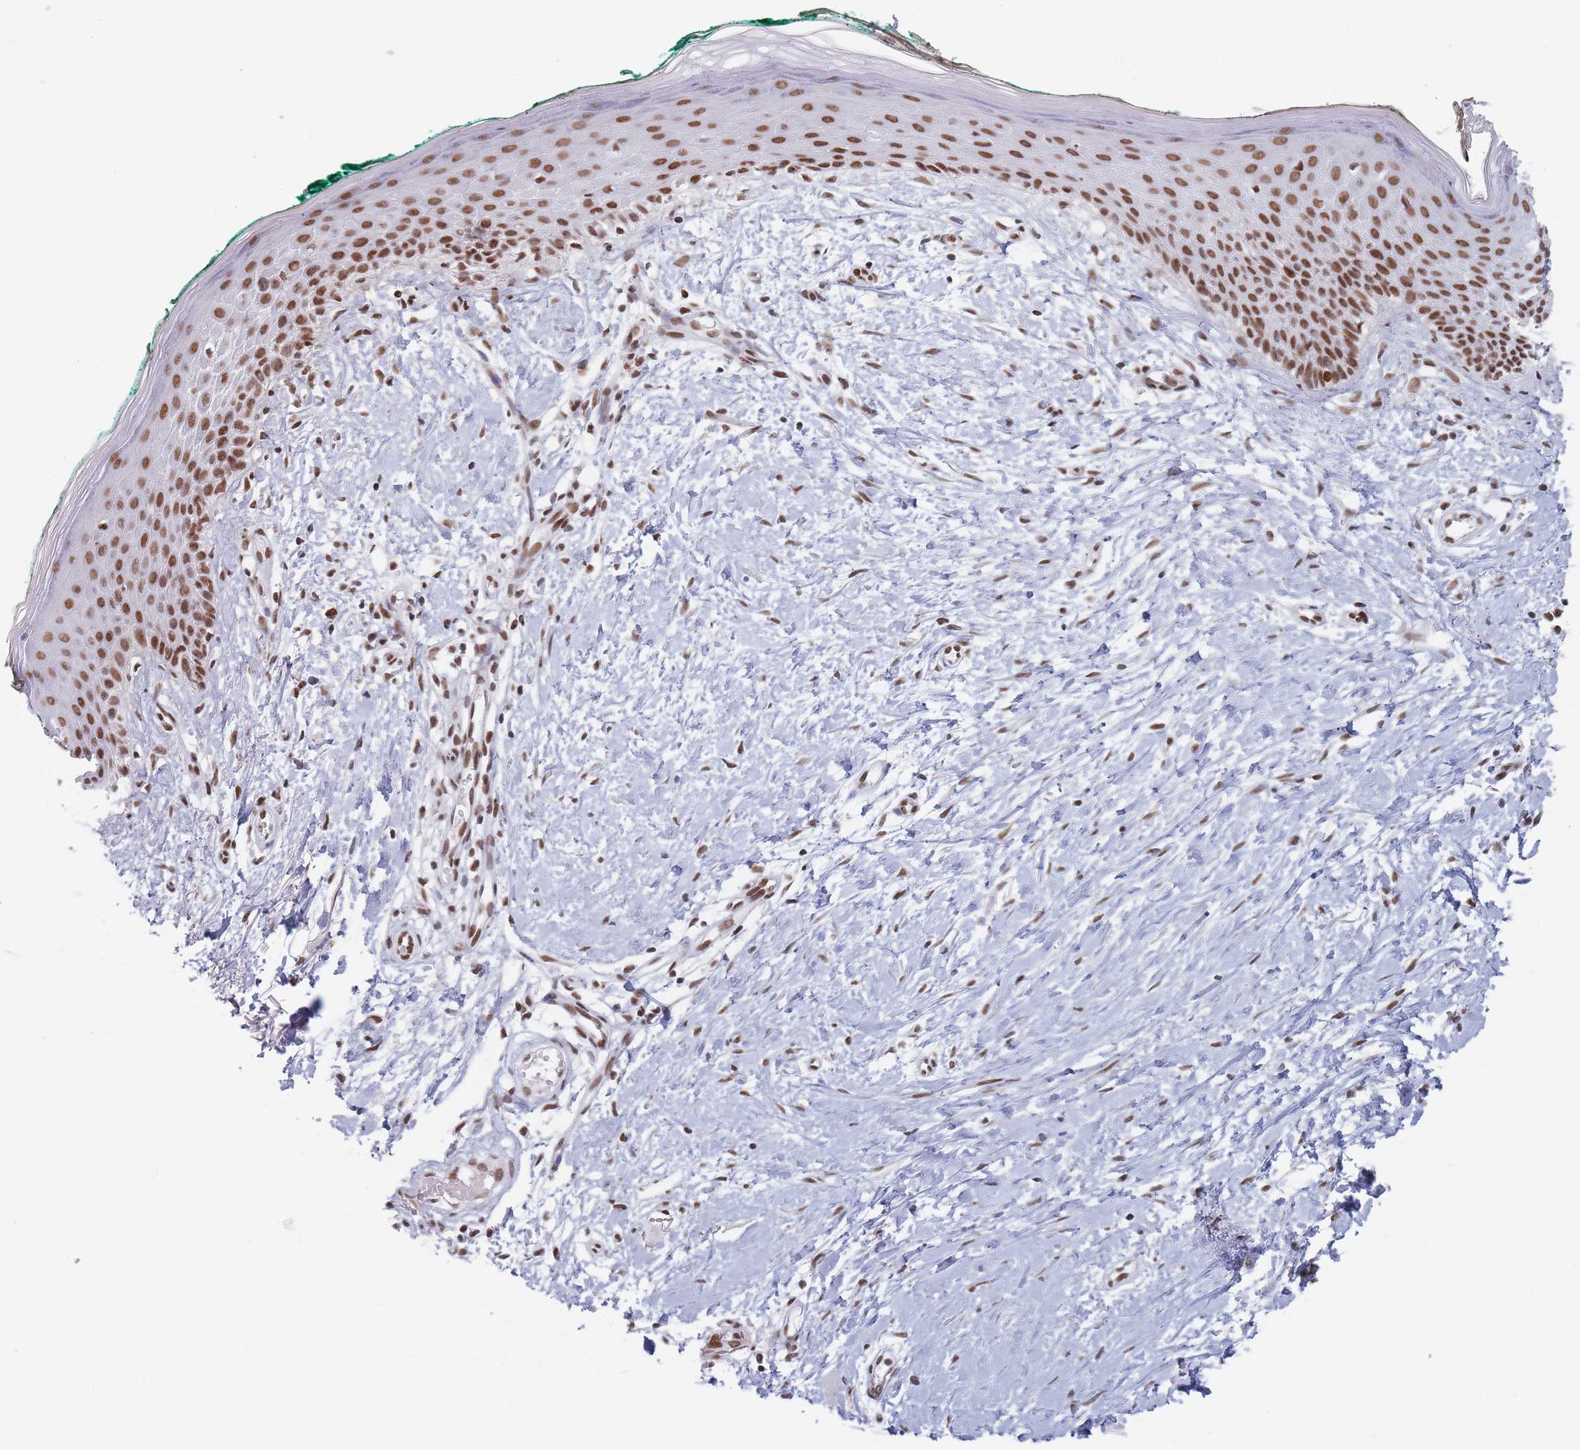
{"staining": {"intensity": "negative", "quantity": "none", "location": "none"}, "tissue": "skin", "cell_type": "Fibroblasts", "image_type": "normal", "snomed": [{"axis": "morphology", "description": "Normal tissue, NOS"}, {"axis": "morphology", "description": "Malignant melanoma, NOS"}, {"axis": "topography", "description": "Skin"}], "caption": "A histopathology image of skin stained for a protein shows no brown staining in fibroblasts.", "gene": "SAFB2", "patient": {"sex": "male", "age": 62}}